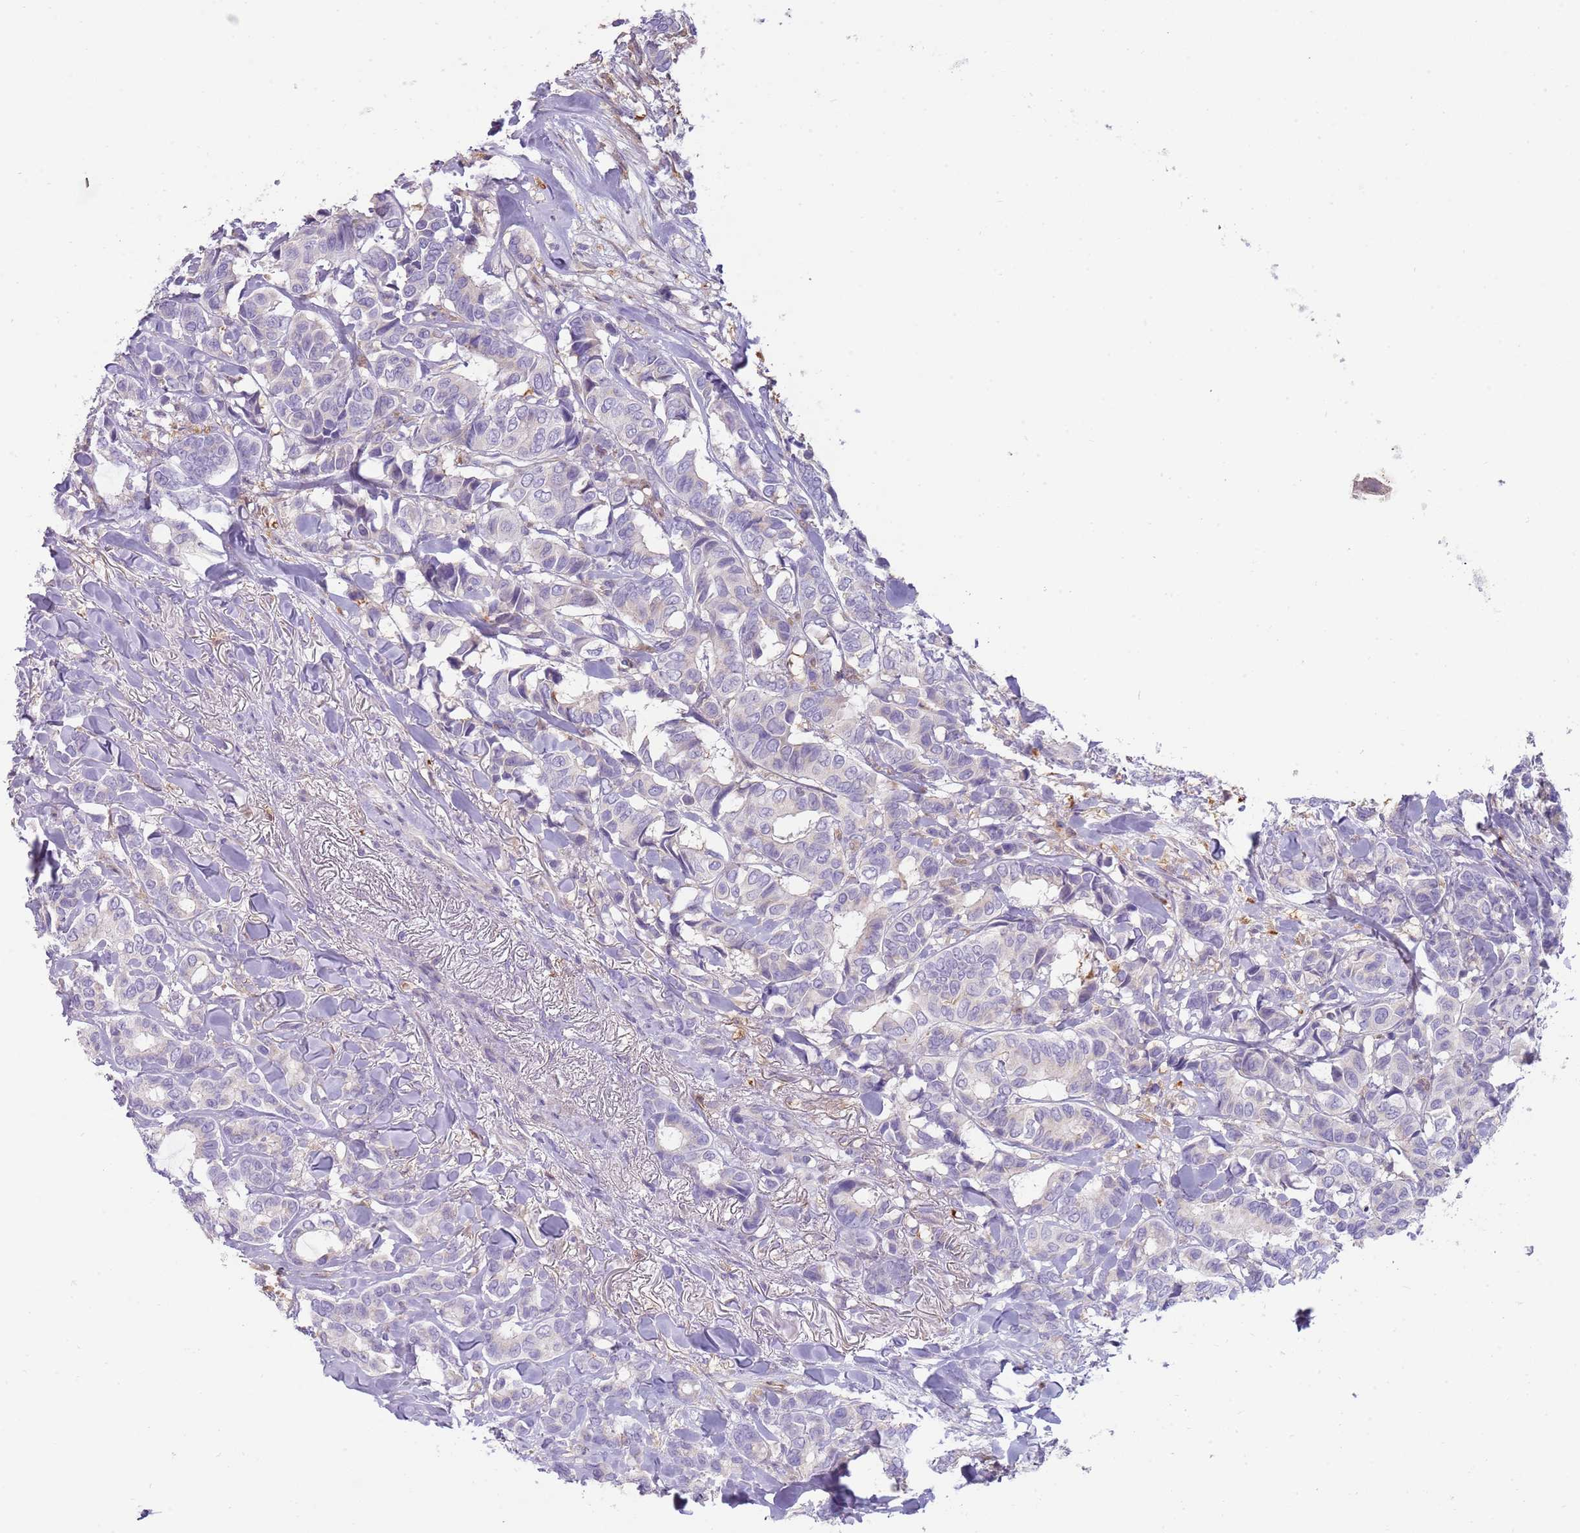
{"staining": {"intensity": "negative", "quantity": "none", "location": "none"}, "tissue": "breast cancer", "cell_type": "Tumor cells", "image_type": "cancer", "snomed": [{"axis": "morphology", "description": "Duct carcinoma"}, {"axis": "topography", "description": "Breast"}], "caption": "There is no significant expression in tumor cells of infiltrating ductal carcinoma (breast).", "gene": "DIPK1C", "patient": {"sex": "female", "age": 87}}